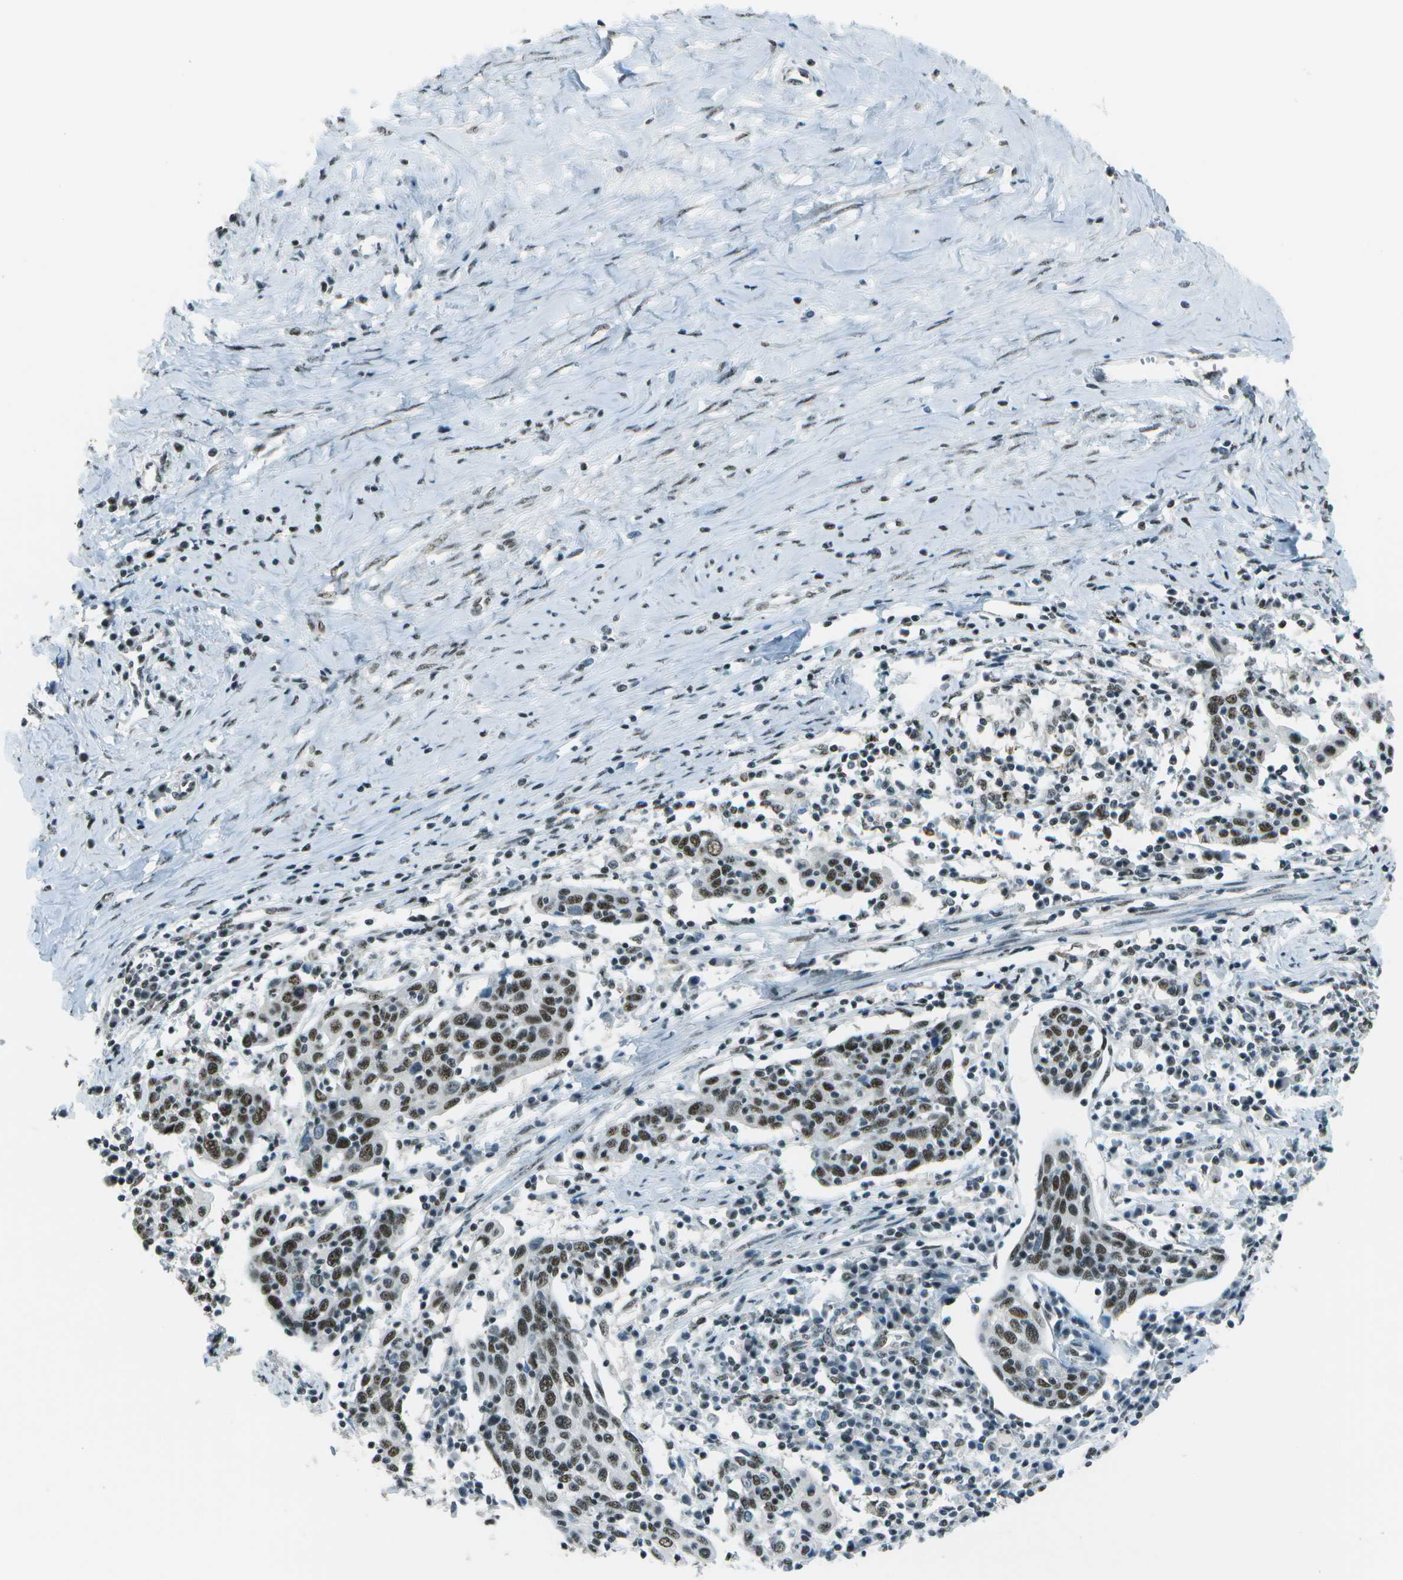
{"staining": {"intensity": "moderate", "quantity": ">75%", "location": "nuclear"}, "tissue": "cervical cancer", "cell_type": "Tumor cells", "image_type": "cancer", "snomed": [{"axis": "morphology", "description": "Squamous cell carcinoma, NOS"}, {"axis": "topography", "description": "Cervix"}], "caption": "Protein expression analysis of human cervical cancer (squamous cell carcinoma) reveals moderate nuclear positivity in about >75% of tumor cells.", "gene": "DEPDC1", "patient": {"sex": "female", "age": 40}}